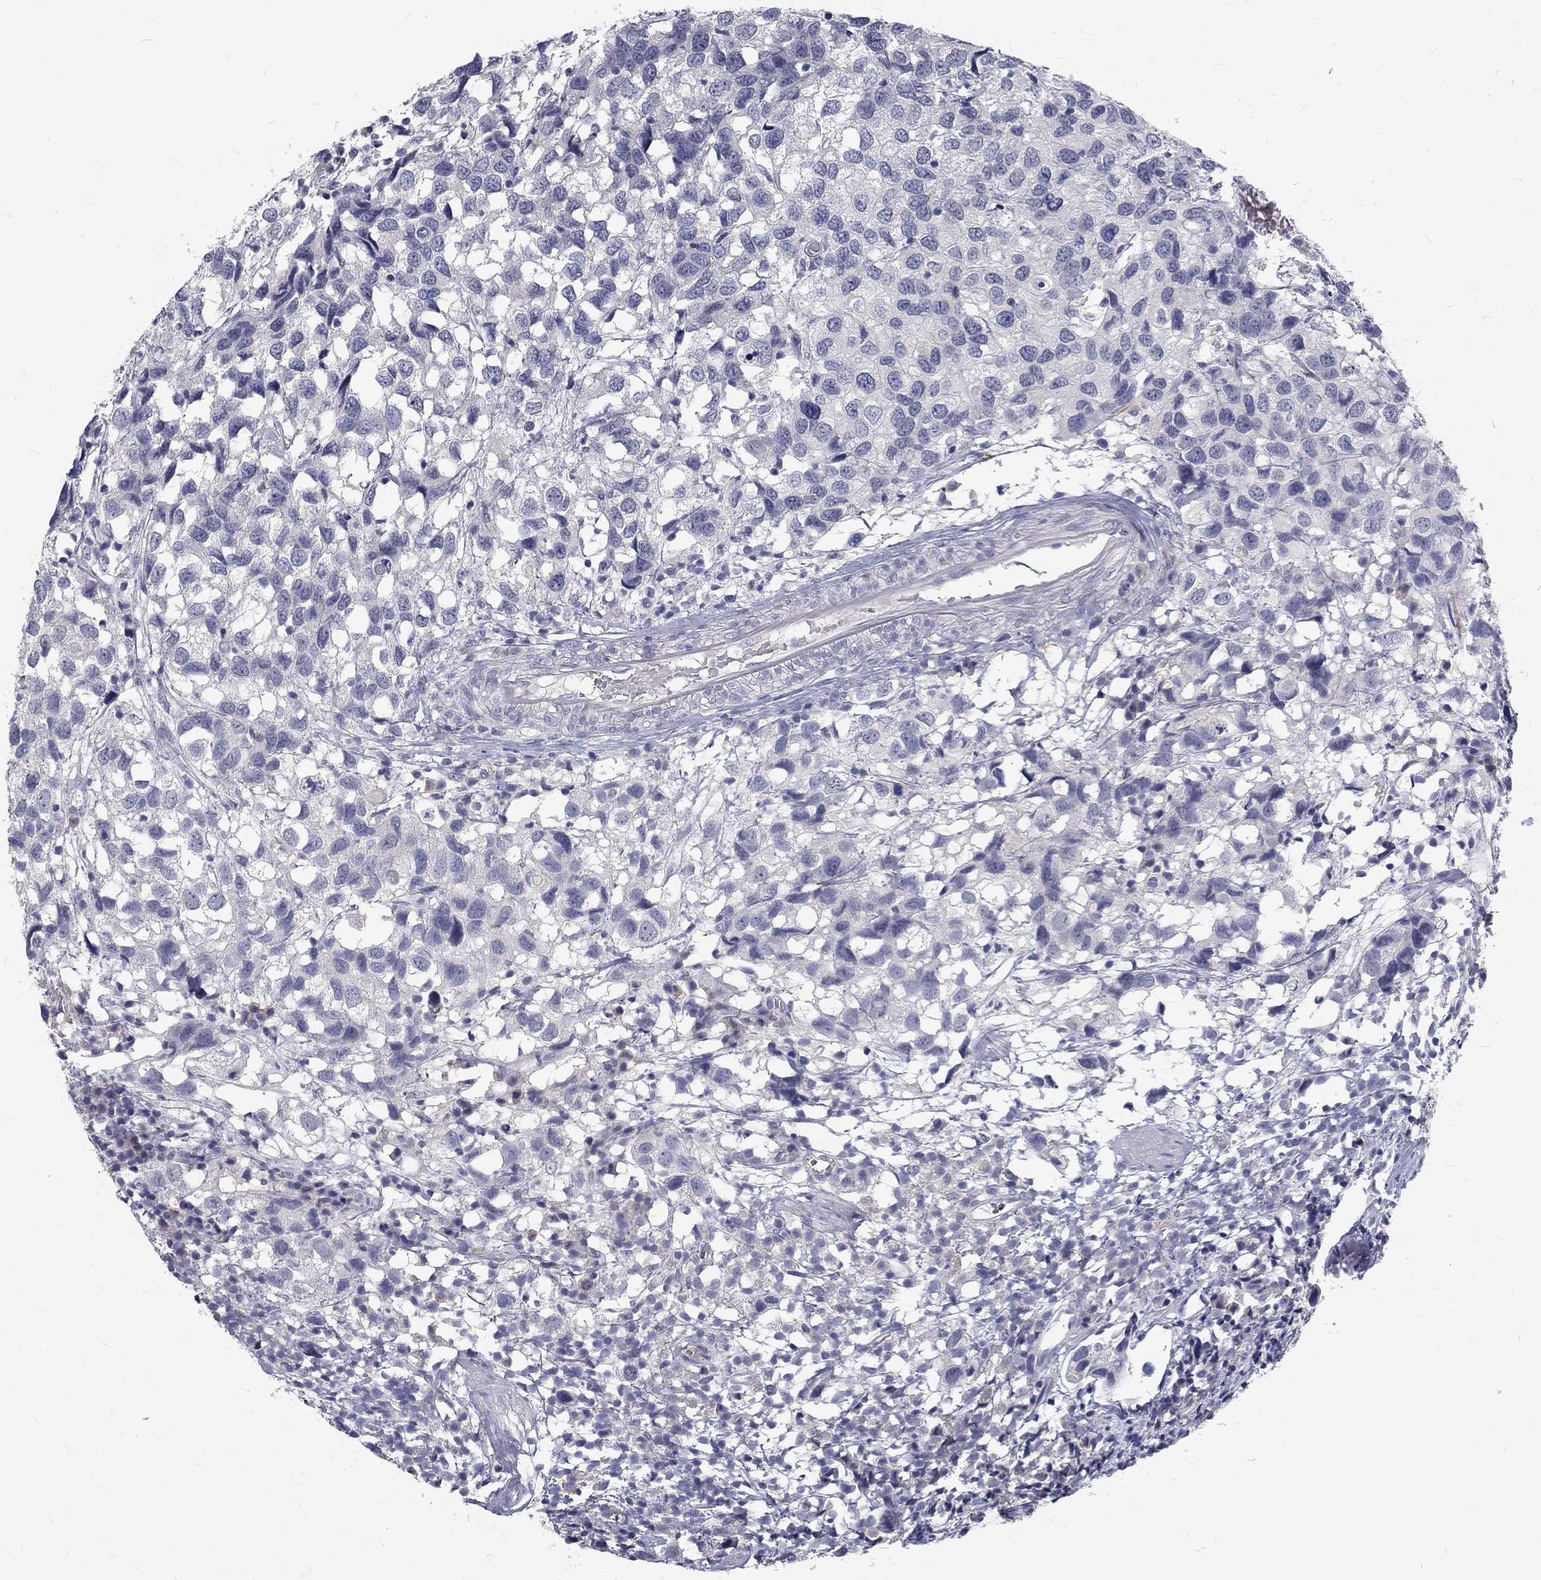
{"staining": {"intensity": "negative", "quantity": "none", "location": "none"}, "tissue": "urothelial cancer", "cell_type": "Tumor cells", "image_type": "cancer", "snomed": [{"axis": "morphology", "description": "Urothelial carcinoma, High grade"}, {"axis": "topography", "description": "Urinary bladder"}], "caption": "Urothelial cancer stained for a protein using IHC reveals no positivity tumor cells.", "gene": "NOS1", "patient": {"sex": "male", "age": 79}}